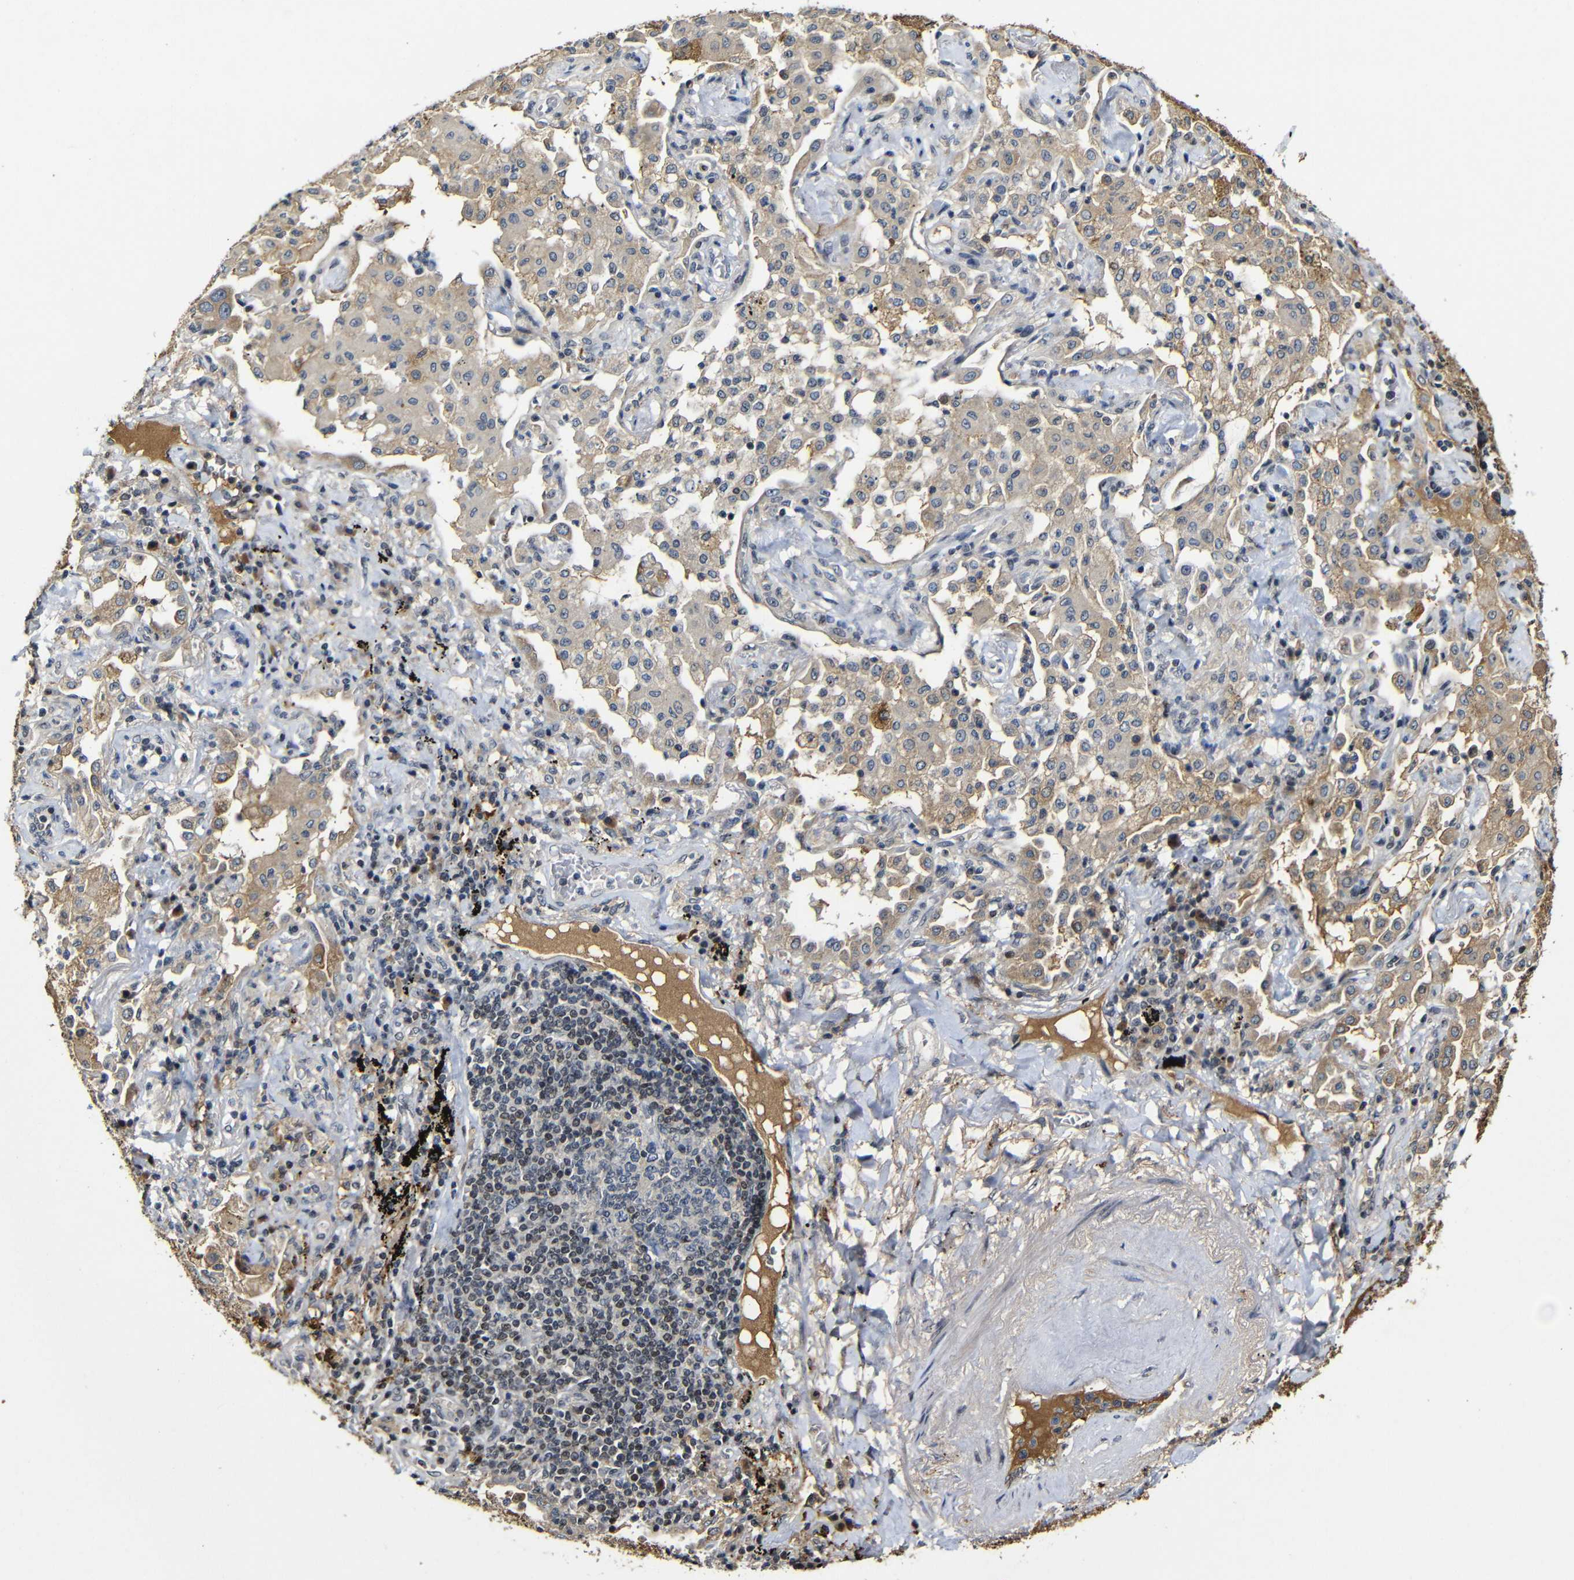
{"staining": {"intensity": "moderate", "quantity": ">75%", "location": "cytoplasmic/membranous"}, "tissue": "lung cancer", "cell_type": "Tumor cells", "image_type": "cancer", "snomed": [{"axis": "morphology", "description": "Normal tissue, NOS"}, {"axis": "morphology", "description": "Adenocarcinoma, NOS"}, {"axis": "topography", "description": "Bronchus"}, {"axis": "topography", "description": "Lung"}], "caption": "Immunohistochemistry photomicrograph of human lung cancer stained for a protein (brown), which reveals medium levels of moderate cytoplasmic/membranous positivity in approximately >75% of tumor cells.", "gene": "MYC", "patient": {"sex": "female", "age": 70}}